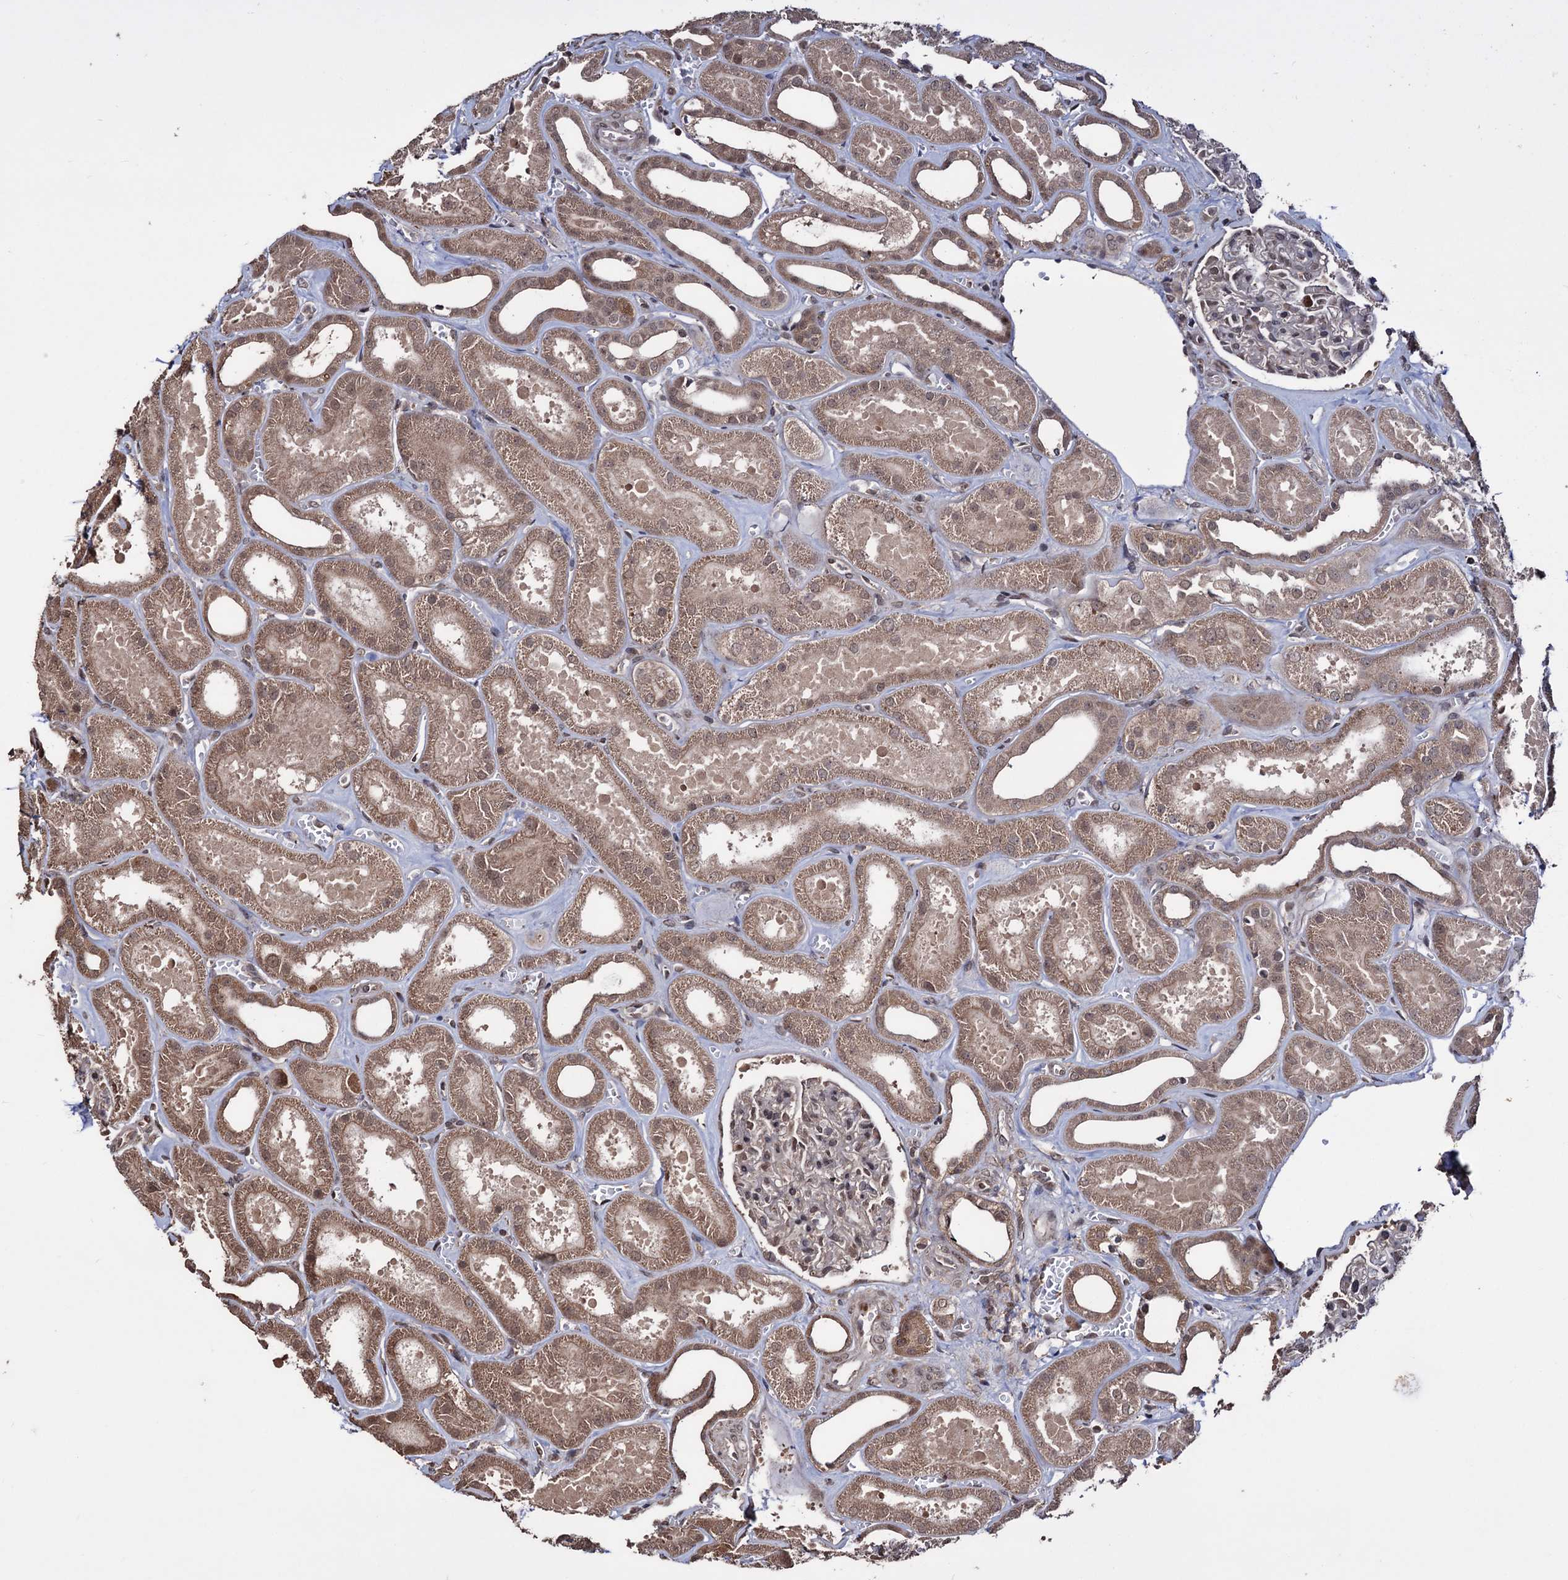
{"staining": {"intensity": "moderate", "quantity": "25%-75%", "location": "nuclear"}, "tissue": "kidney", "cell_type": "Cells in glomeruli", "image_type": "normal", "snomed": [{"axis": "morphology", "description": "Normal tissue, NOS"}, {"axis": "morphology", "description": "Adenocarcinoma, NOS"}, {"axis": "topography", "description": "Kidney"}], "caption": "A micrograph showing moderate nuclear expression in about 25%-75% of cells in glomeruli in normal kidney, as visualized by brown immunohistochemical staining.", "gene": "KLF5", "patient": {"sex": "female", "age": 68}}